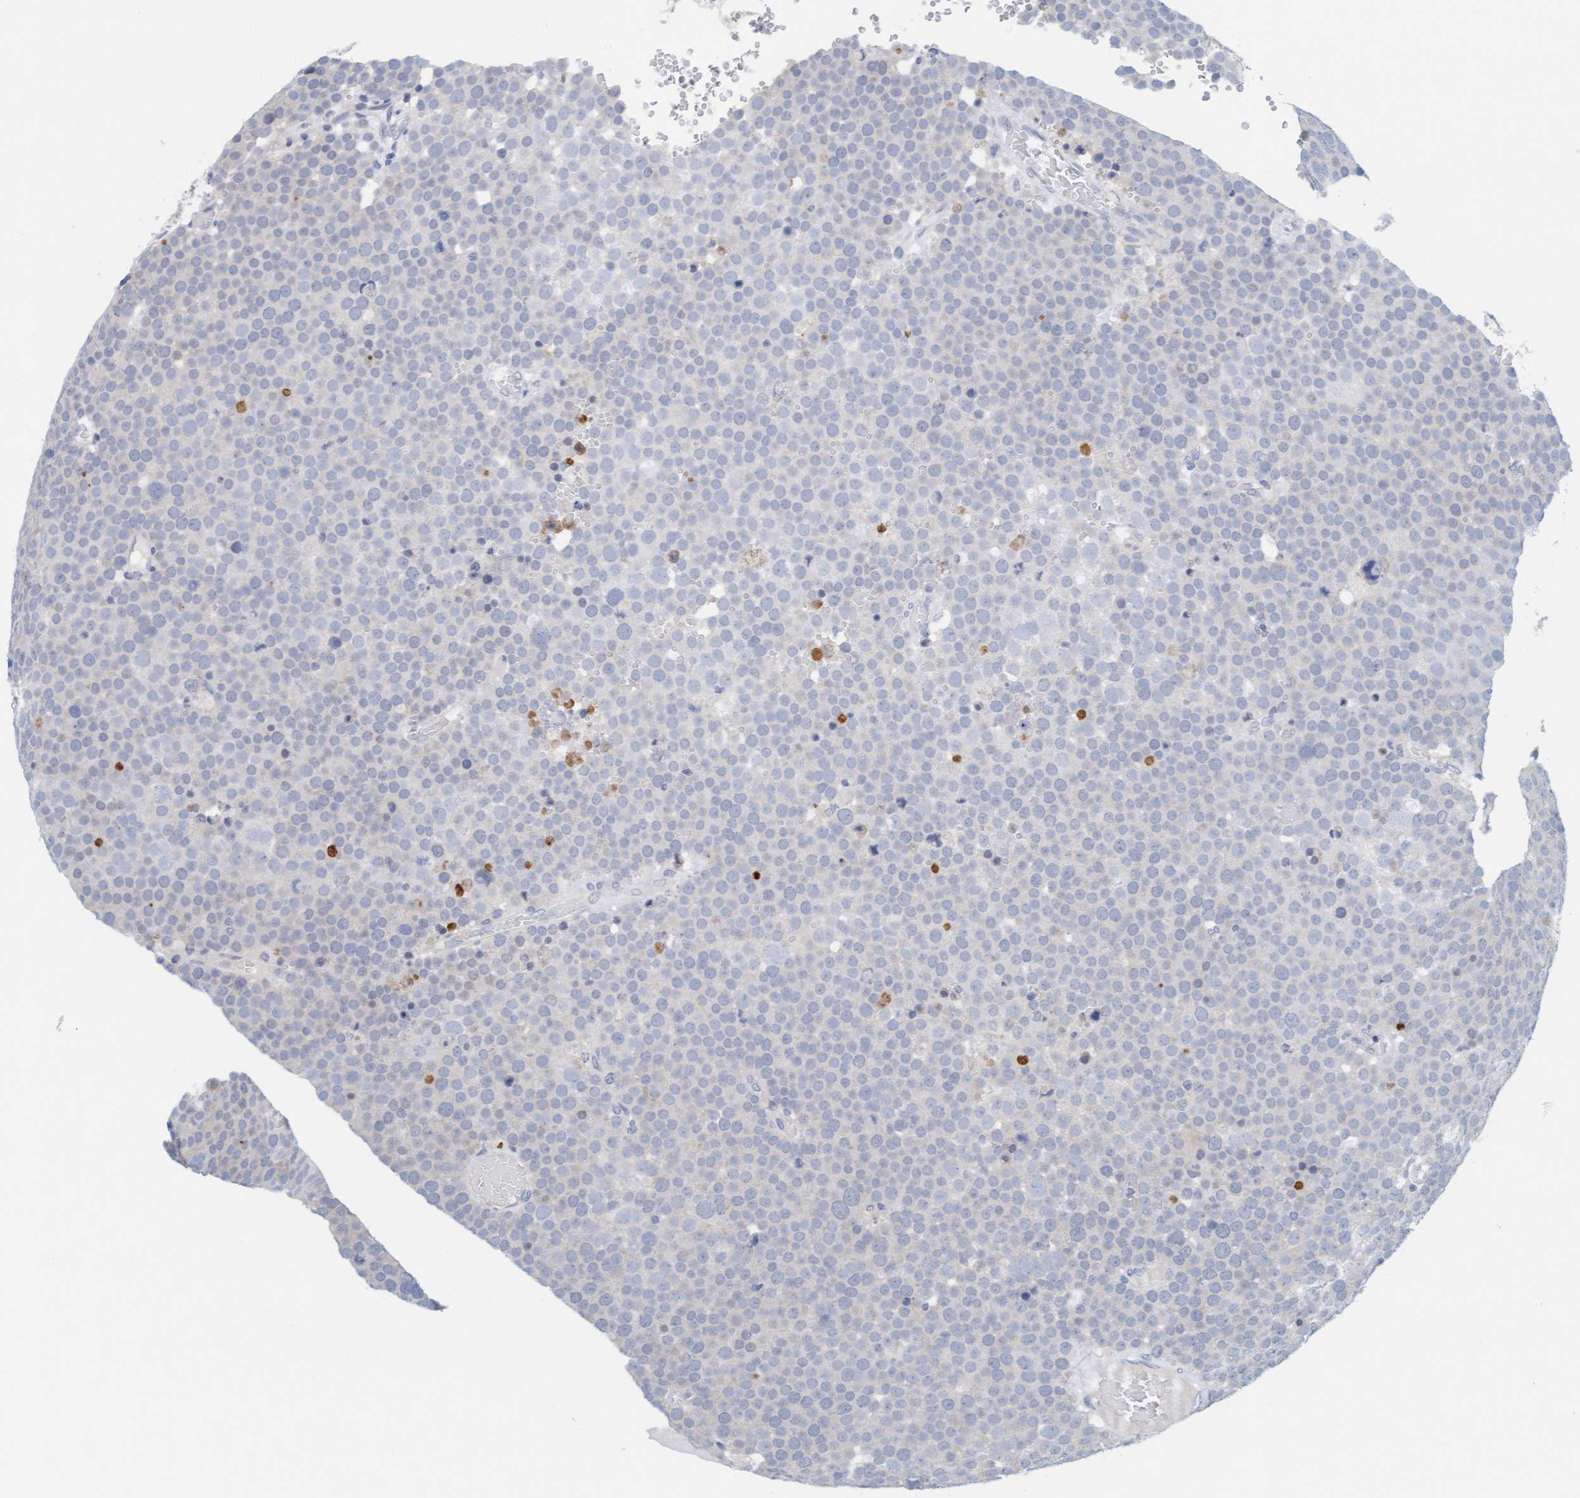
{"staining": {"intensity": "negative", "quantity": "none", "location": "none"}, "tissue": "testis cancer", "cell_type": "Tumor cells", "image_type": "cancer", "snomed": [{"axis": "morphology", "description": "Seminoma, NOS"}, {"axis": "topography", "description": "Testis"}], "caption": "An immunohistochemistry histopathology image of testis seminoma is shown. There is no staining in tumor cells of testis seminoma. Brightfield microscopy of immunohistochemistry stained with DAB (brown) and hematoxylin (blue), captured at high magnification.", "gene": "CPA3", "patient": {"sex": "male", "age": 71}}